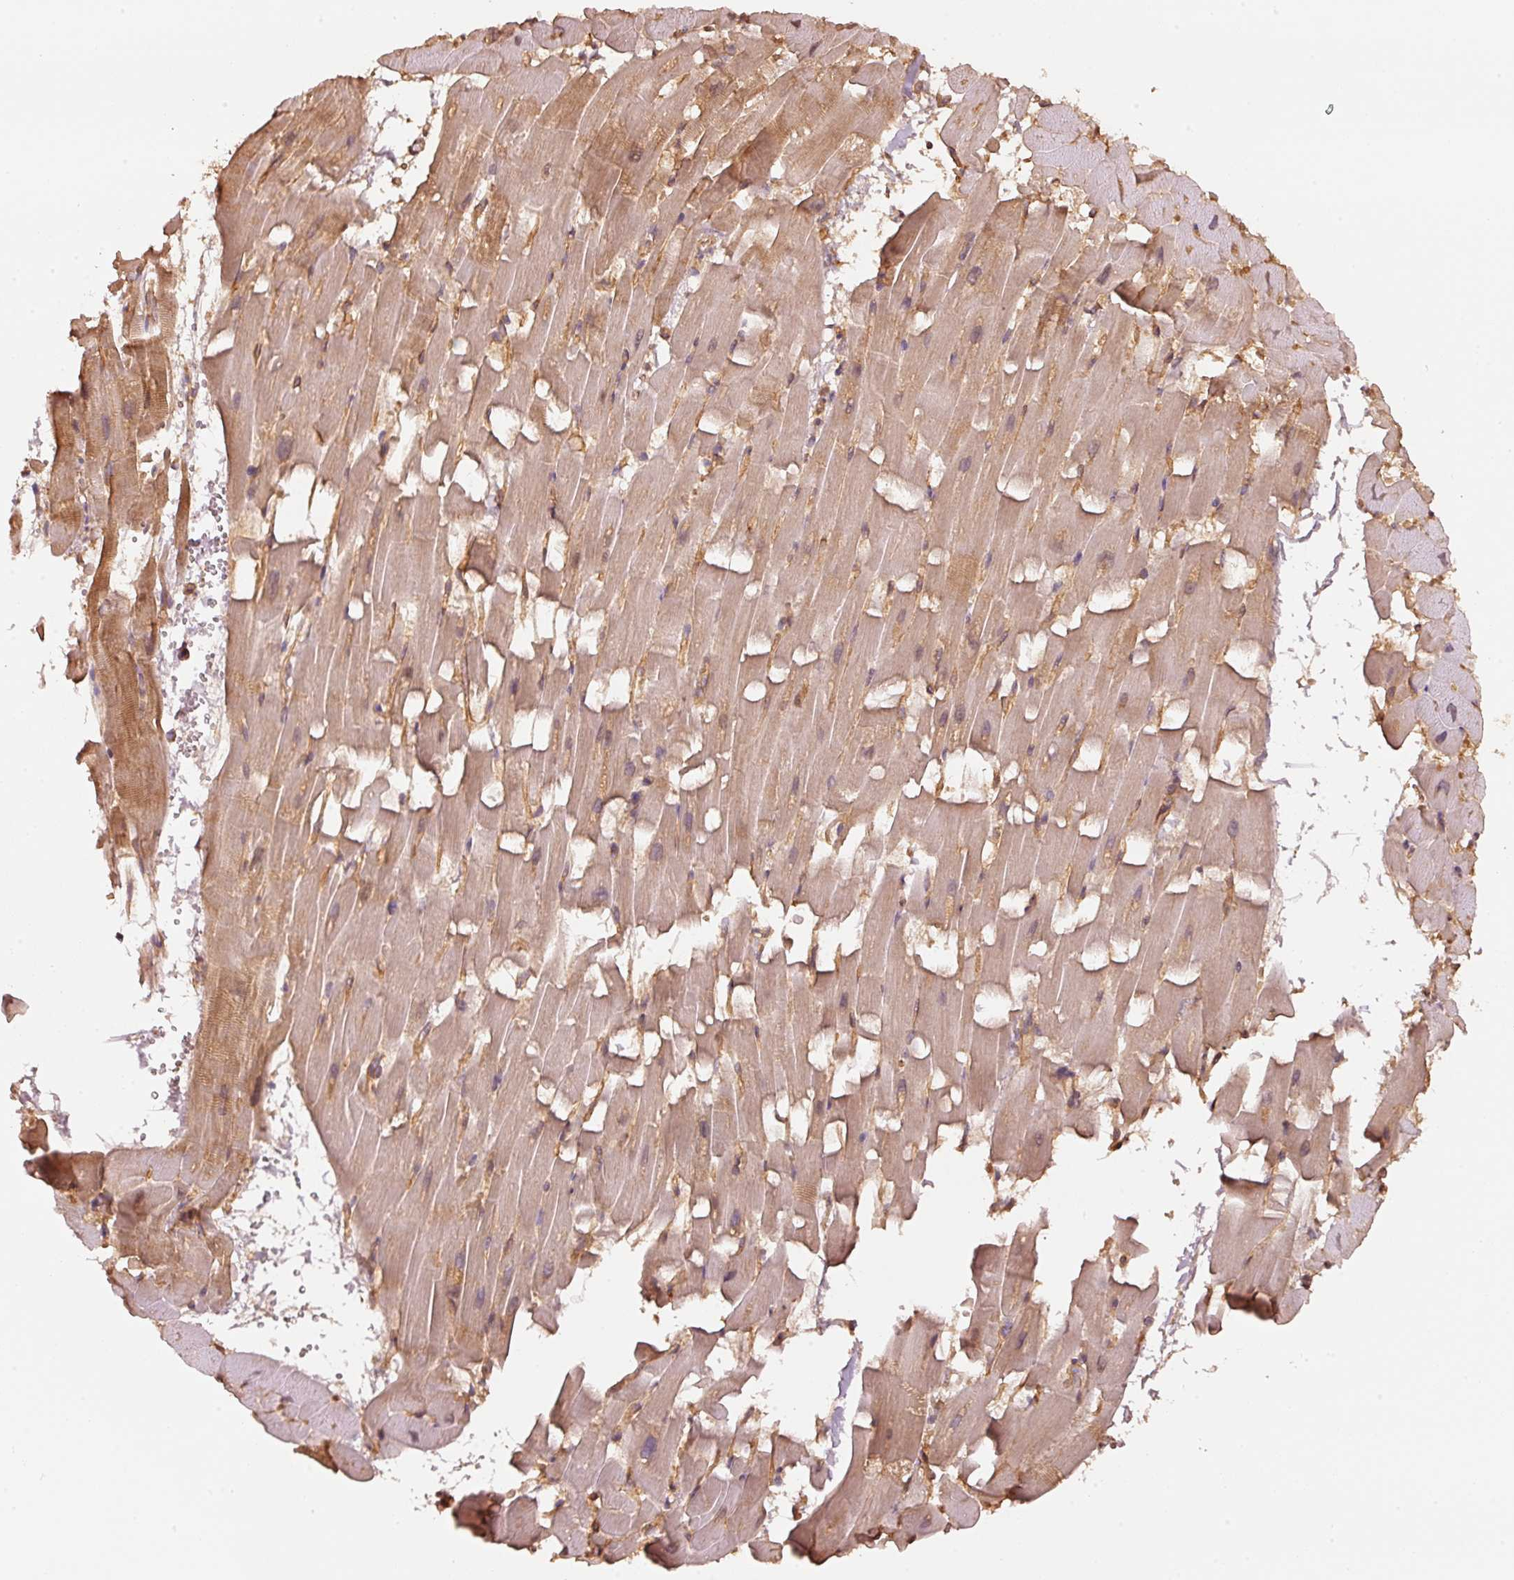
{"staining": {"intensity": "moderate", "quantity": "25%-75%", "location": "cytoplasmic/membranous"}, "tissue": "heart muscle", "cell_type": "Cardiomyocytes", "image_type": "normal", "snomed": [{"axis": "morphology", "description": "Normal tissue, NOS"}, {"axis": "topography", "description": "Heart"}], "caption": "Immunohistochemistry (IHC) micrograph of benign heart muscle: heart muscle stained using immunohistochemistry exhibits medium levels of moderate protein expression localized specifically in the cytoplasmic/membranous of cardiomyocytes, appearing as a cytoplasmic/membranous brown color.", "gene": "STAU1", "patient": {"sex": "male", "age": 37}}